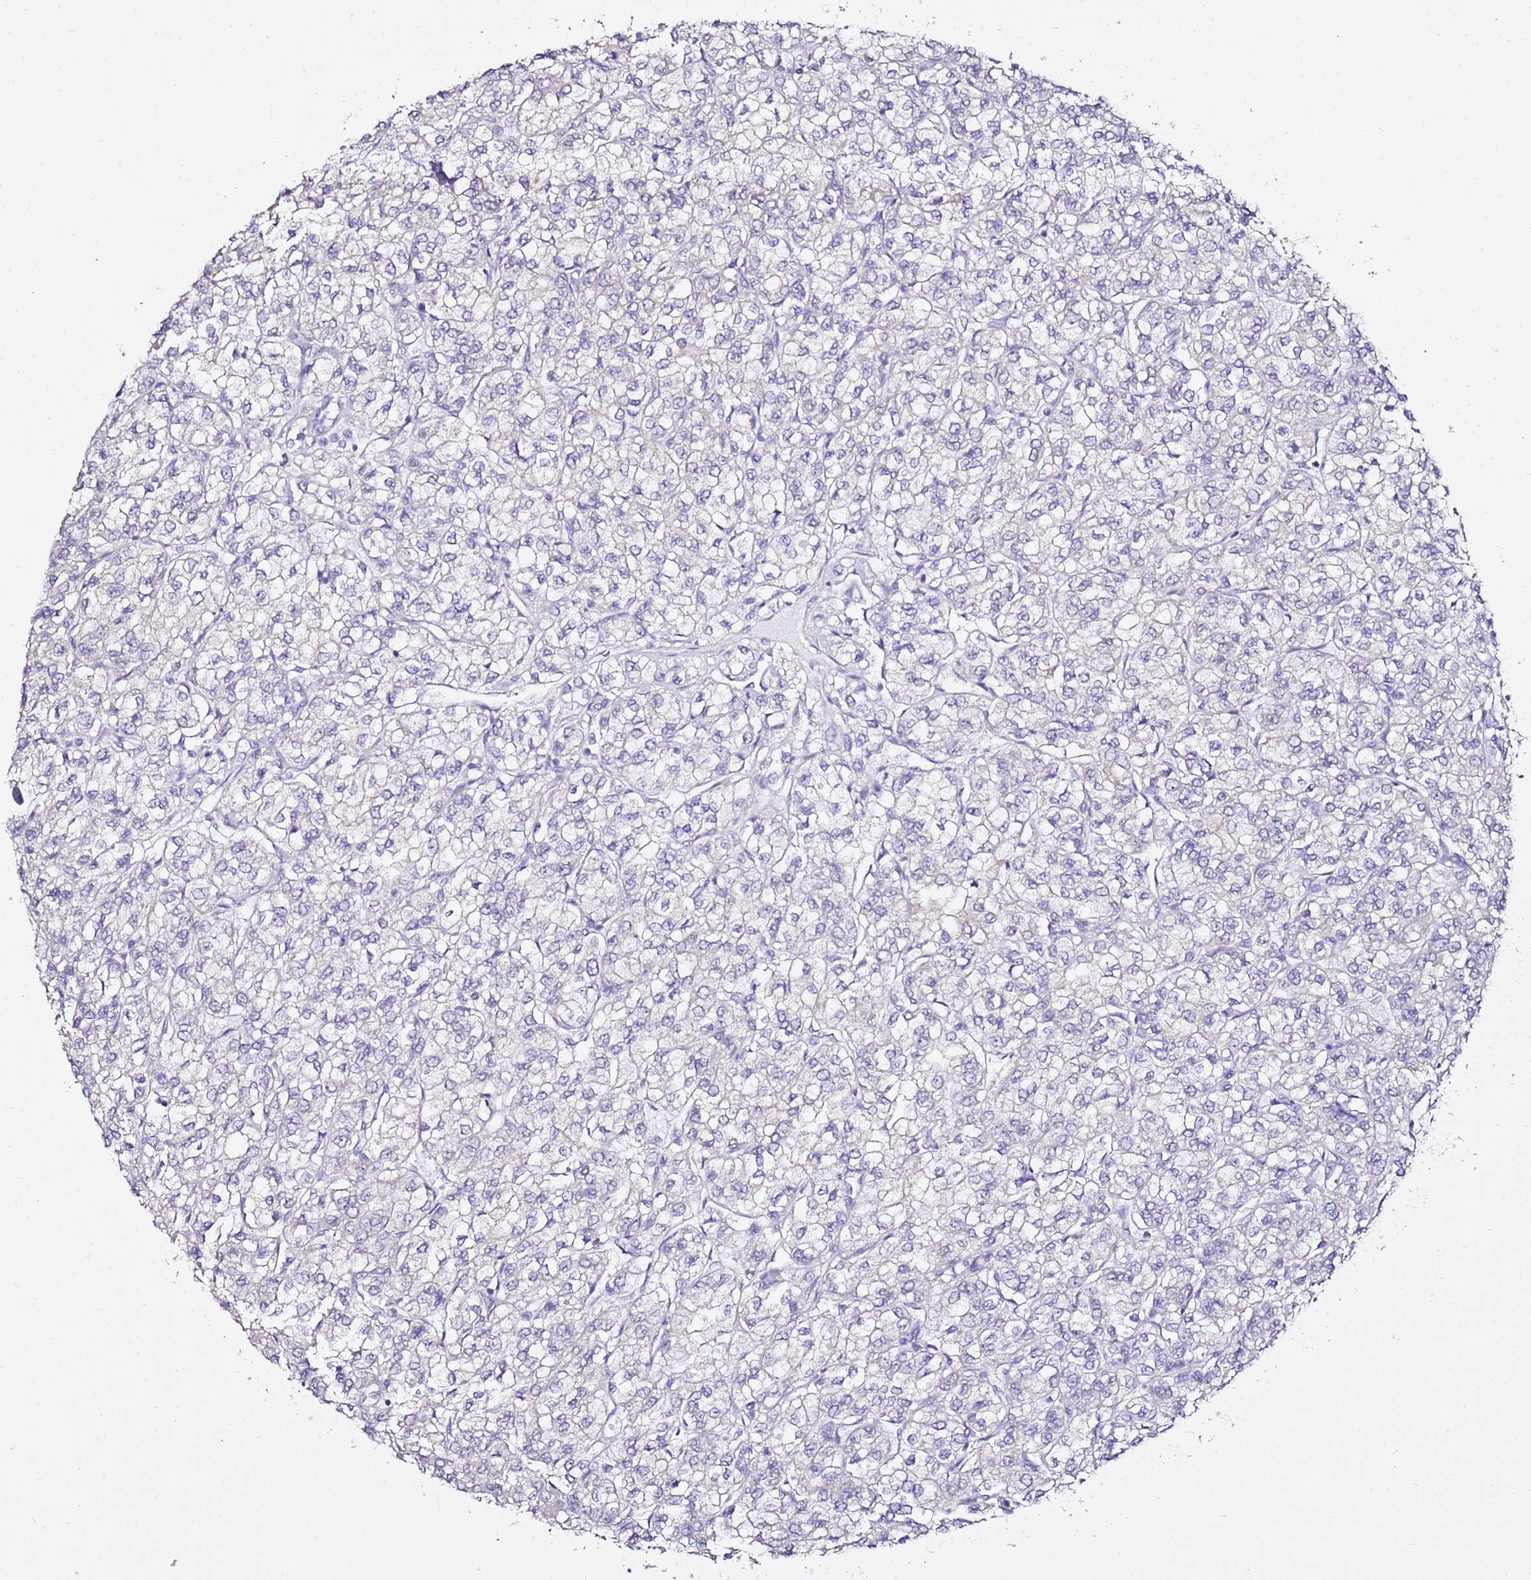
{"staining": {"intensity": "negative", "quantity": "none", "location": "none"}, "tissue": "renal cancer", "cell_type": "Tumor cells", "image_type": "cancer", "snomed": [{"axis": "morphology", "description": "Adenocarcinoma, NOS"}, {"axis": "topography", "description": "Kidney"}], "caption": "This is a photomicrograph of immunohistochemistry staining of renal cancer (adenocarcinoma), which shows no staining in tumor cells.", "gene": "MYBPC3", "patient": {"sex": "male", "age": 80}}